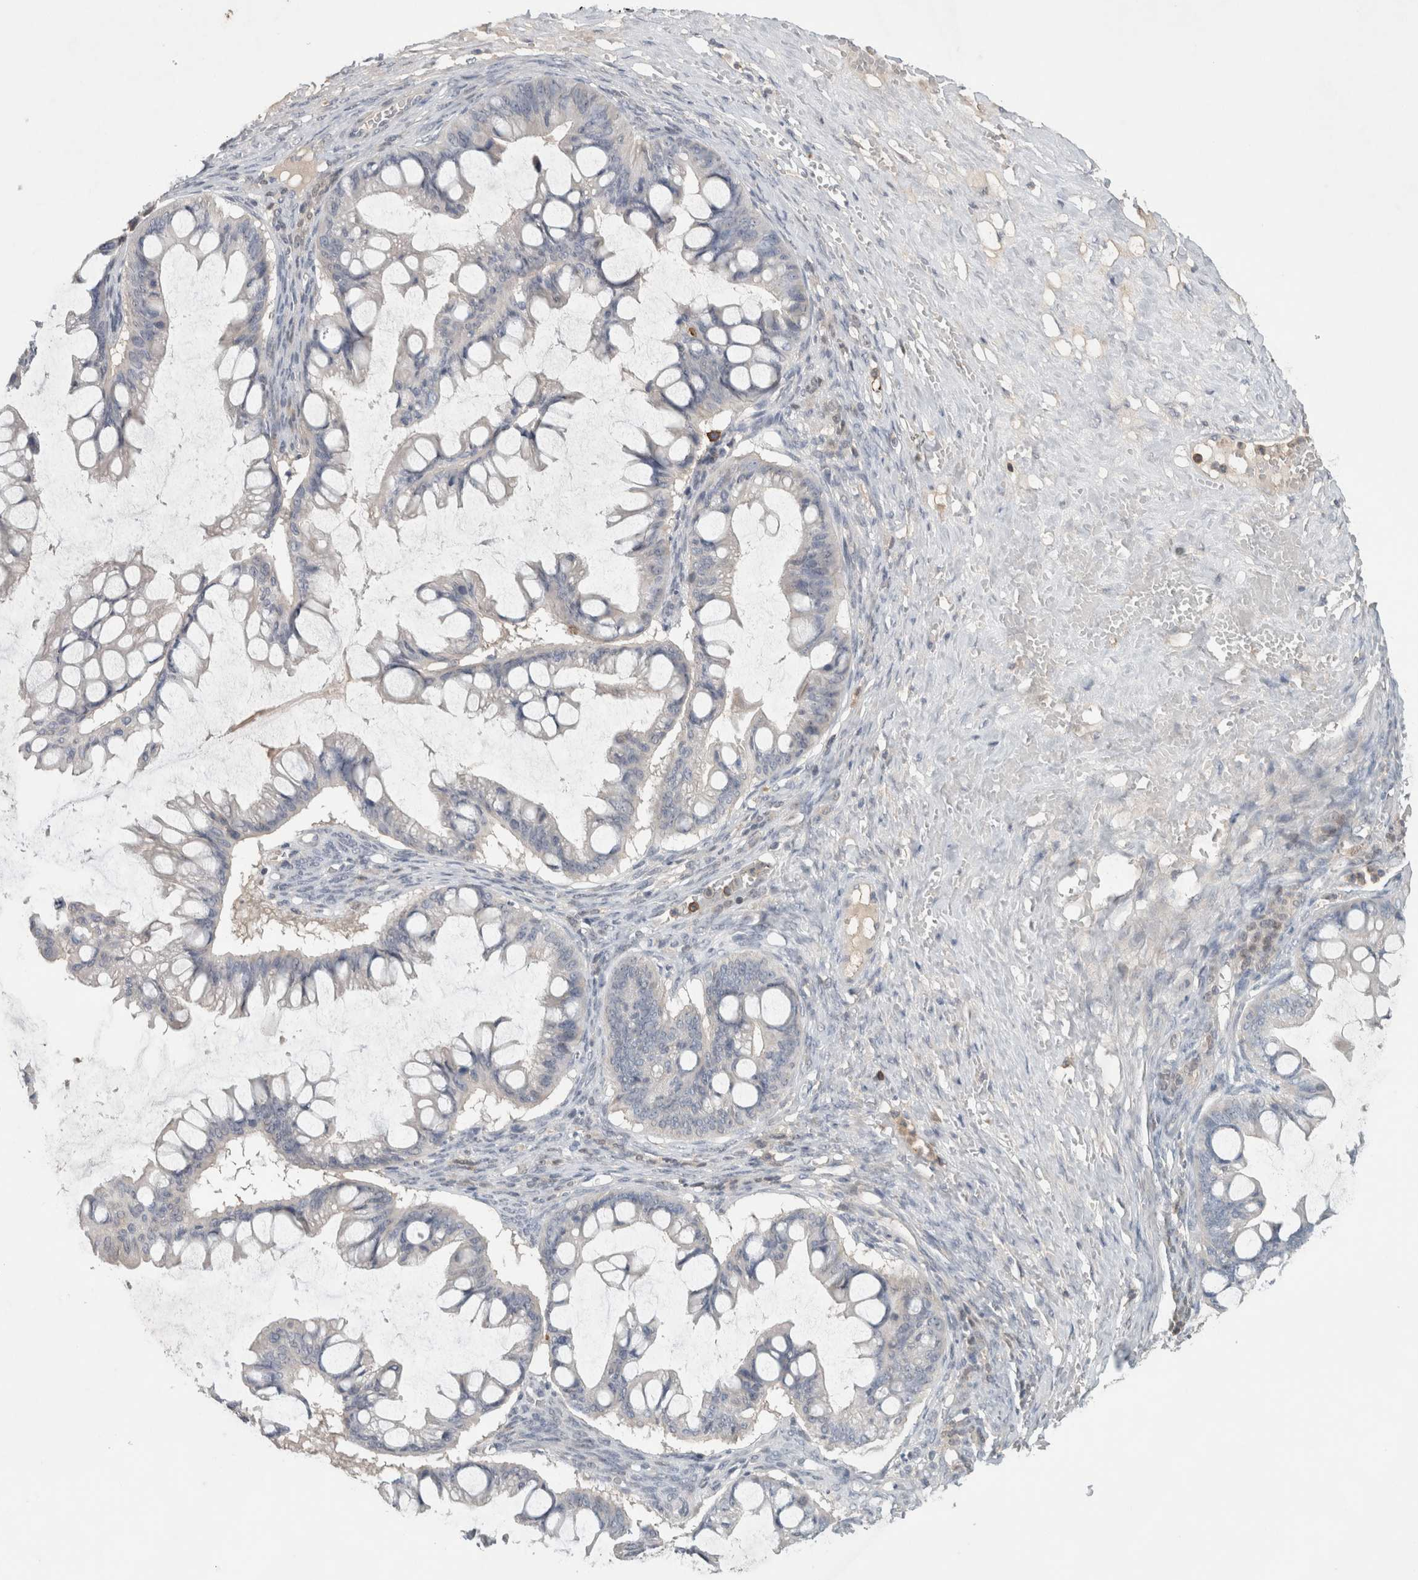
{"staining": {"intensity": "negative", "quantity": "none", "location": "none"}, "tissue": "ovarian cancer", "cell_type": "Tumor cells", "image_type": "cancer", "snomed": [{"axis": "morphology", "description": "Cystadenocarcinoma, mucinous, NOS"}, {"axis": "topography", "description": "Ovary"}], "caption": "Tumor cells show no significant staining in mucinous cystadenocarcinoma (ovarian).", "gene": "GFRA2", "patient": {"sex": "female", "age": 73}}